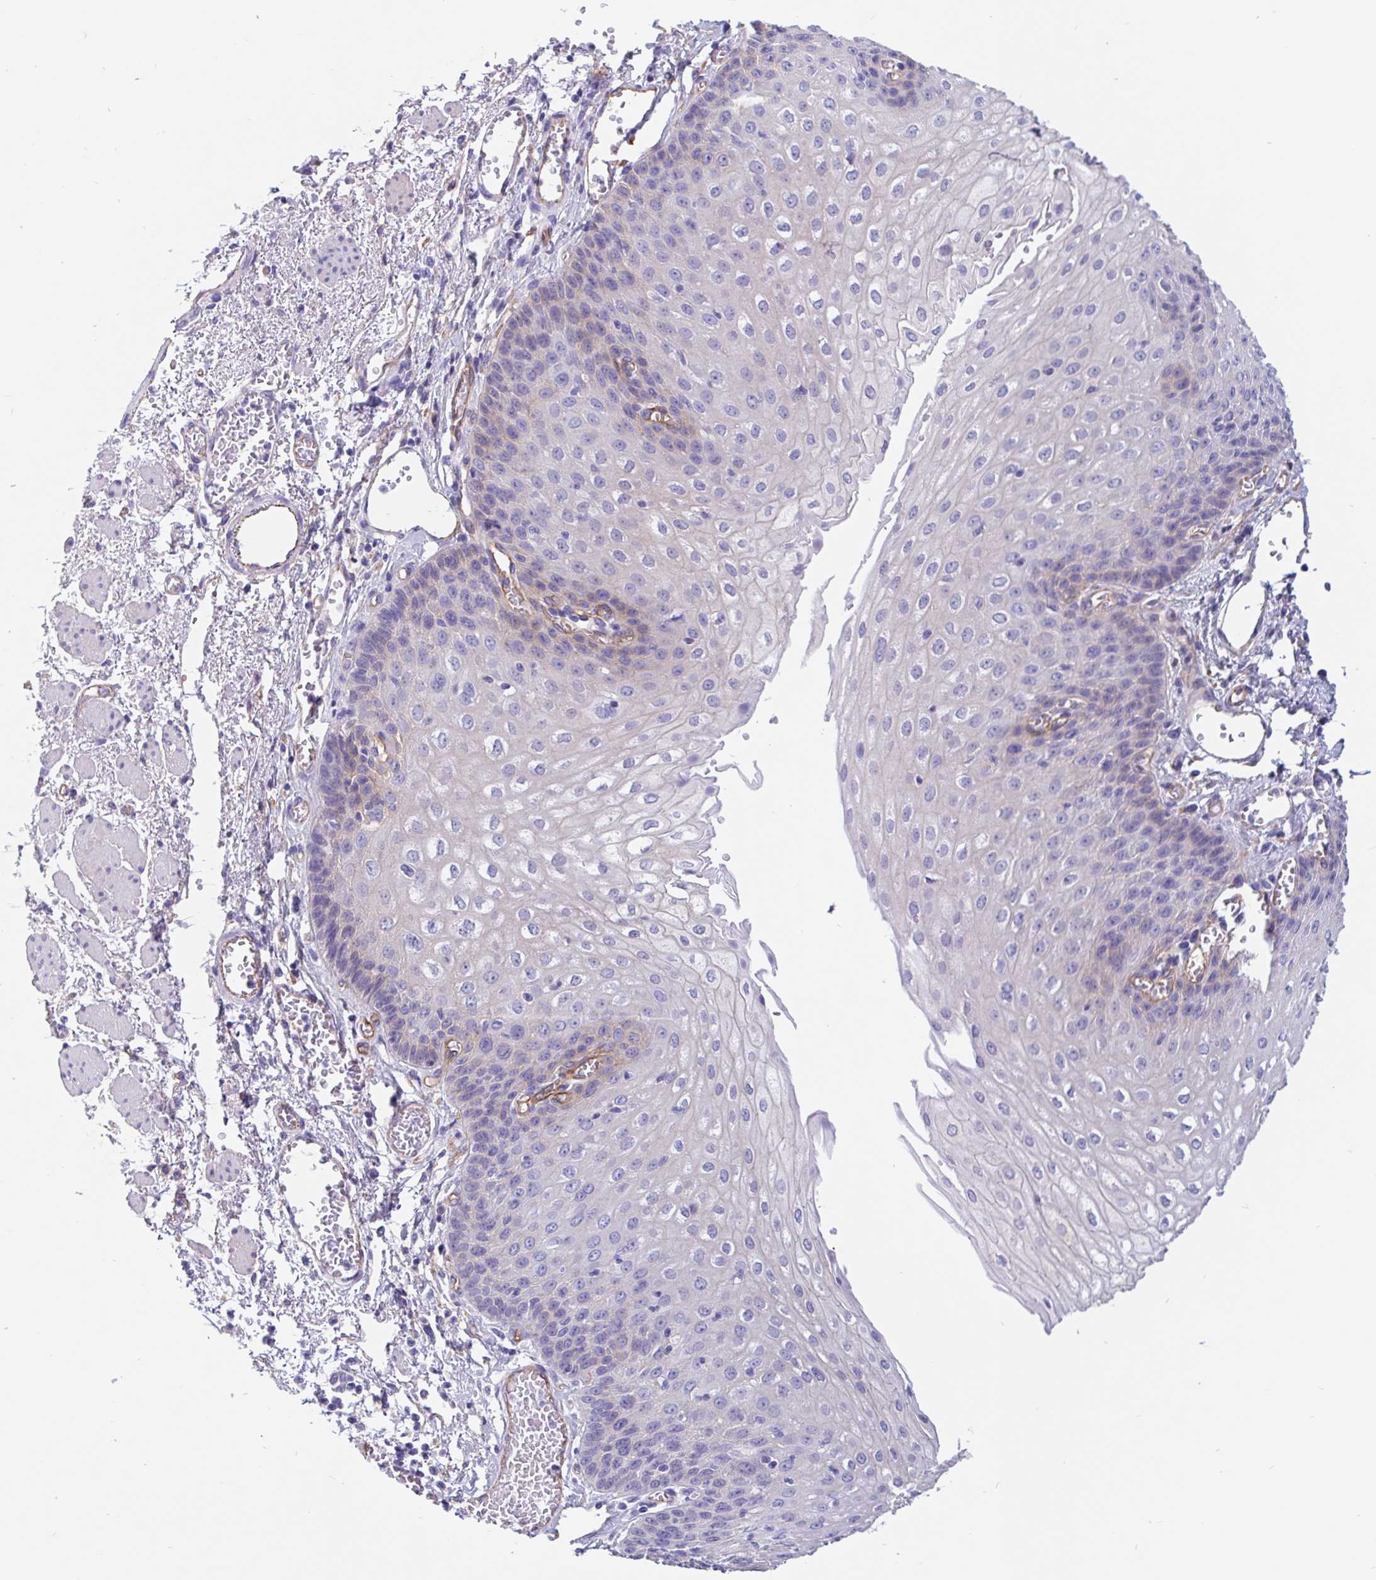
{"staining": {"intensity": "negative", "quantity": "none", "location": "none"}, "tissue": "esophagus", "cell_type": "Squamous epithelial cells", "image_type": "normal", "snomed": [{"axis": "morphology", "description": "Normal tissue, NOS"}, {"axis": "morphology", "description": "Adenocarcinoma, NOS"}, {"axis": "topography", "description": "Esophagus"}], "caption": "Histopathology image shows no protein expression in squamous epithelial cells of unremarkable esophagus. Nuclei are stained in blue.", "gene": "LIMCH1", "patient": {"sex": "male", "age": 81}}